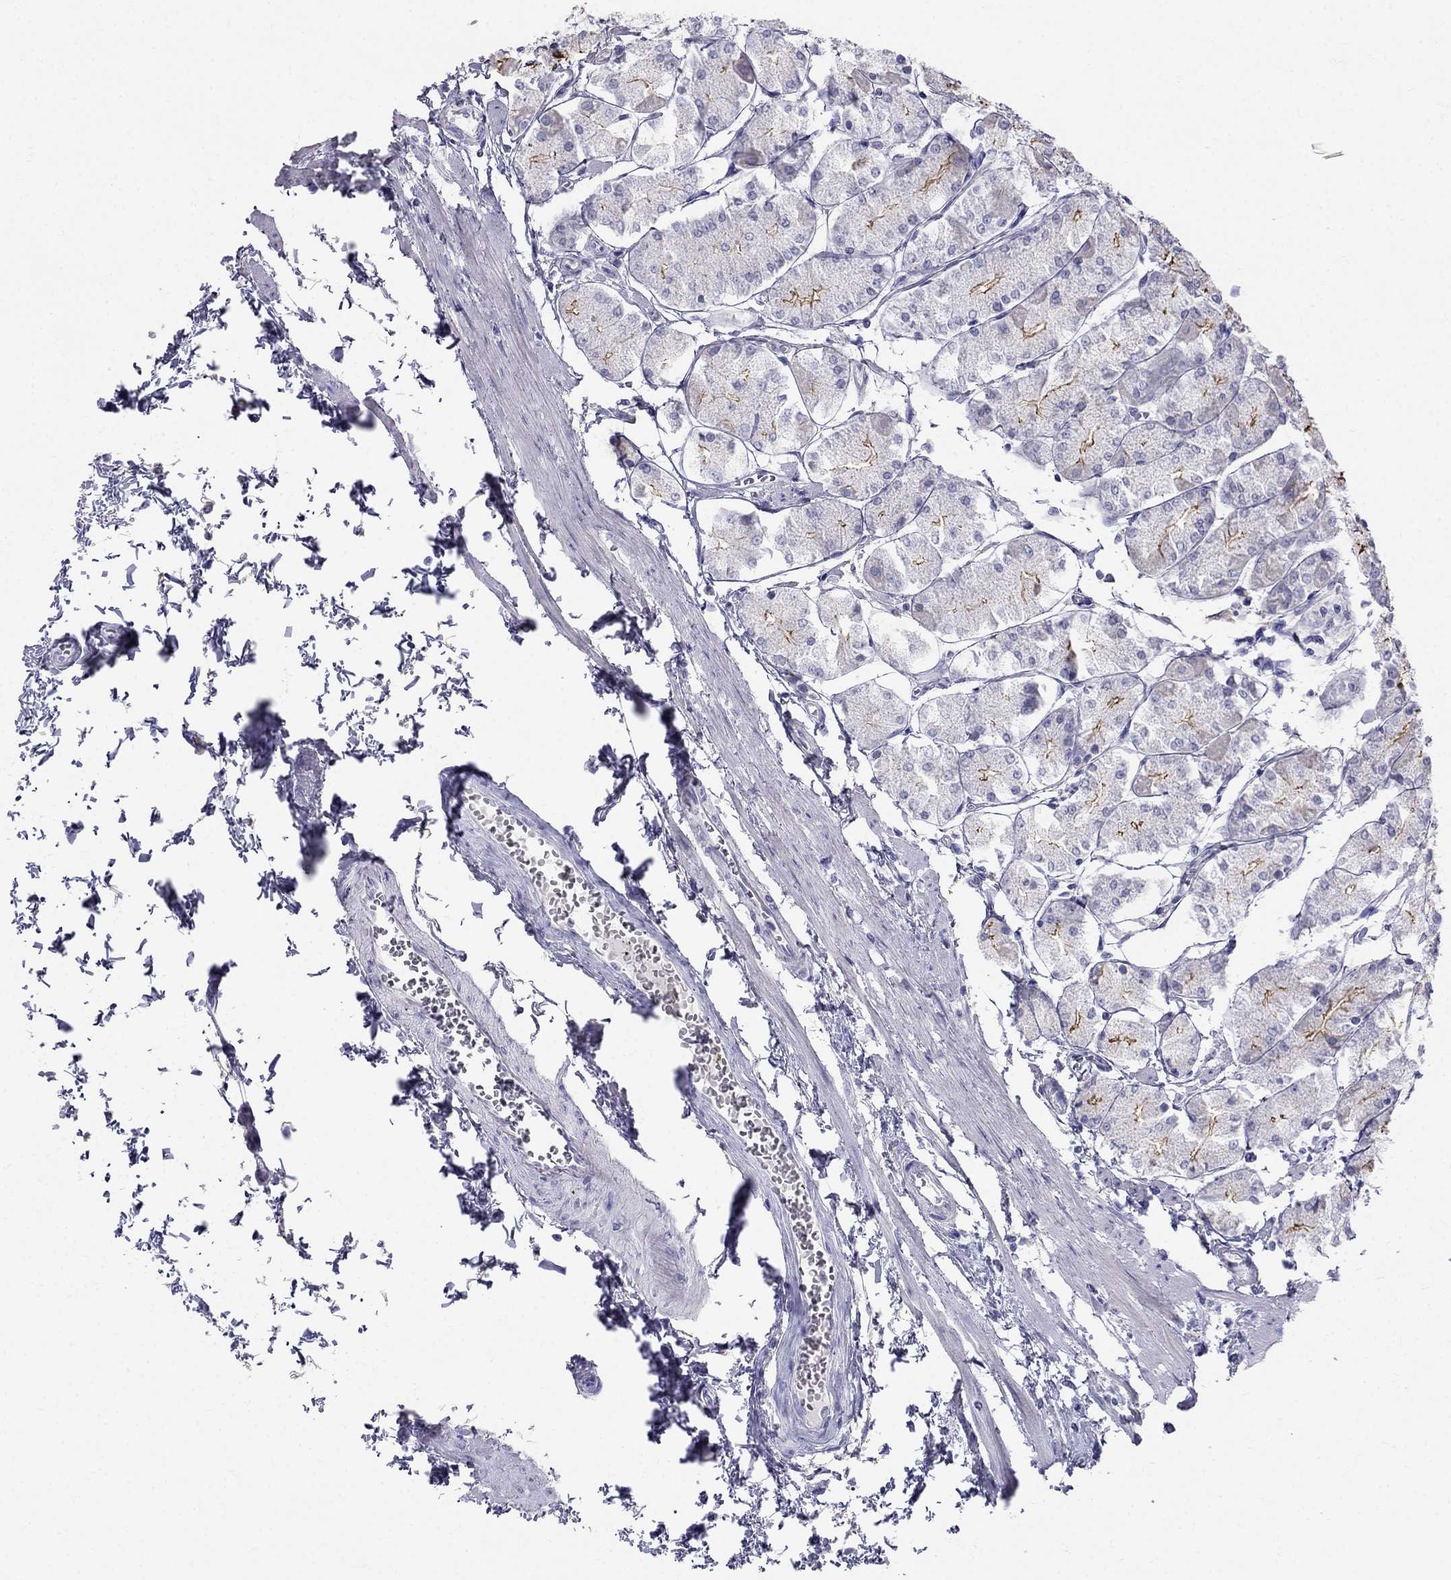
{"staining": {"intensity": "strong", "quantity": ">75%", "location": "cytoplasmic/membranous"}, "tissue": "stomach", "cell_type": "Glandular cells", "image_type": "normal", "snomed": [{"axis": "morphology", "description": "Normal tissue, NOS"}, {"axis": "topography", "description": "Stomach, upper"}], "caption": "DAB (3,3'-diaminobenzidine) immunohistochemical staining of benign human stomach exhibits strong cytoplasmic/membranous protein staining in about >75% of glandular cells. The protein of interest is shown in brown color, while the nuclei are stained blue.", "gene": "RFLNA", "patient": {"sex": "male", "age": 60}}